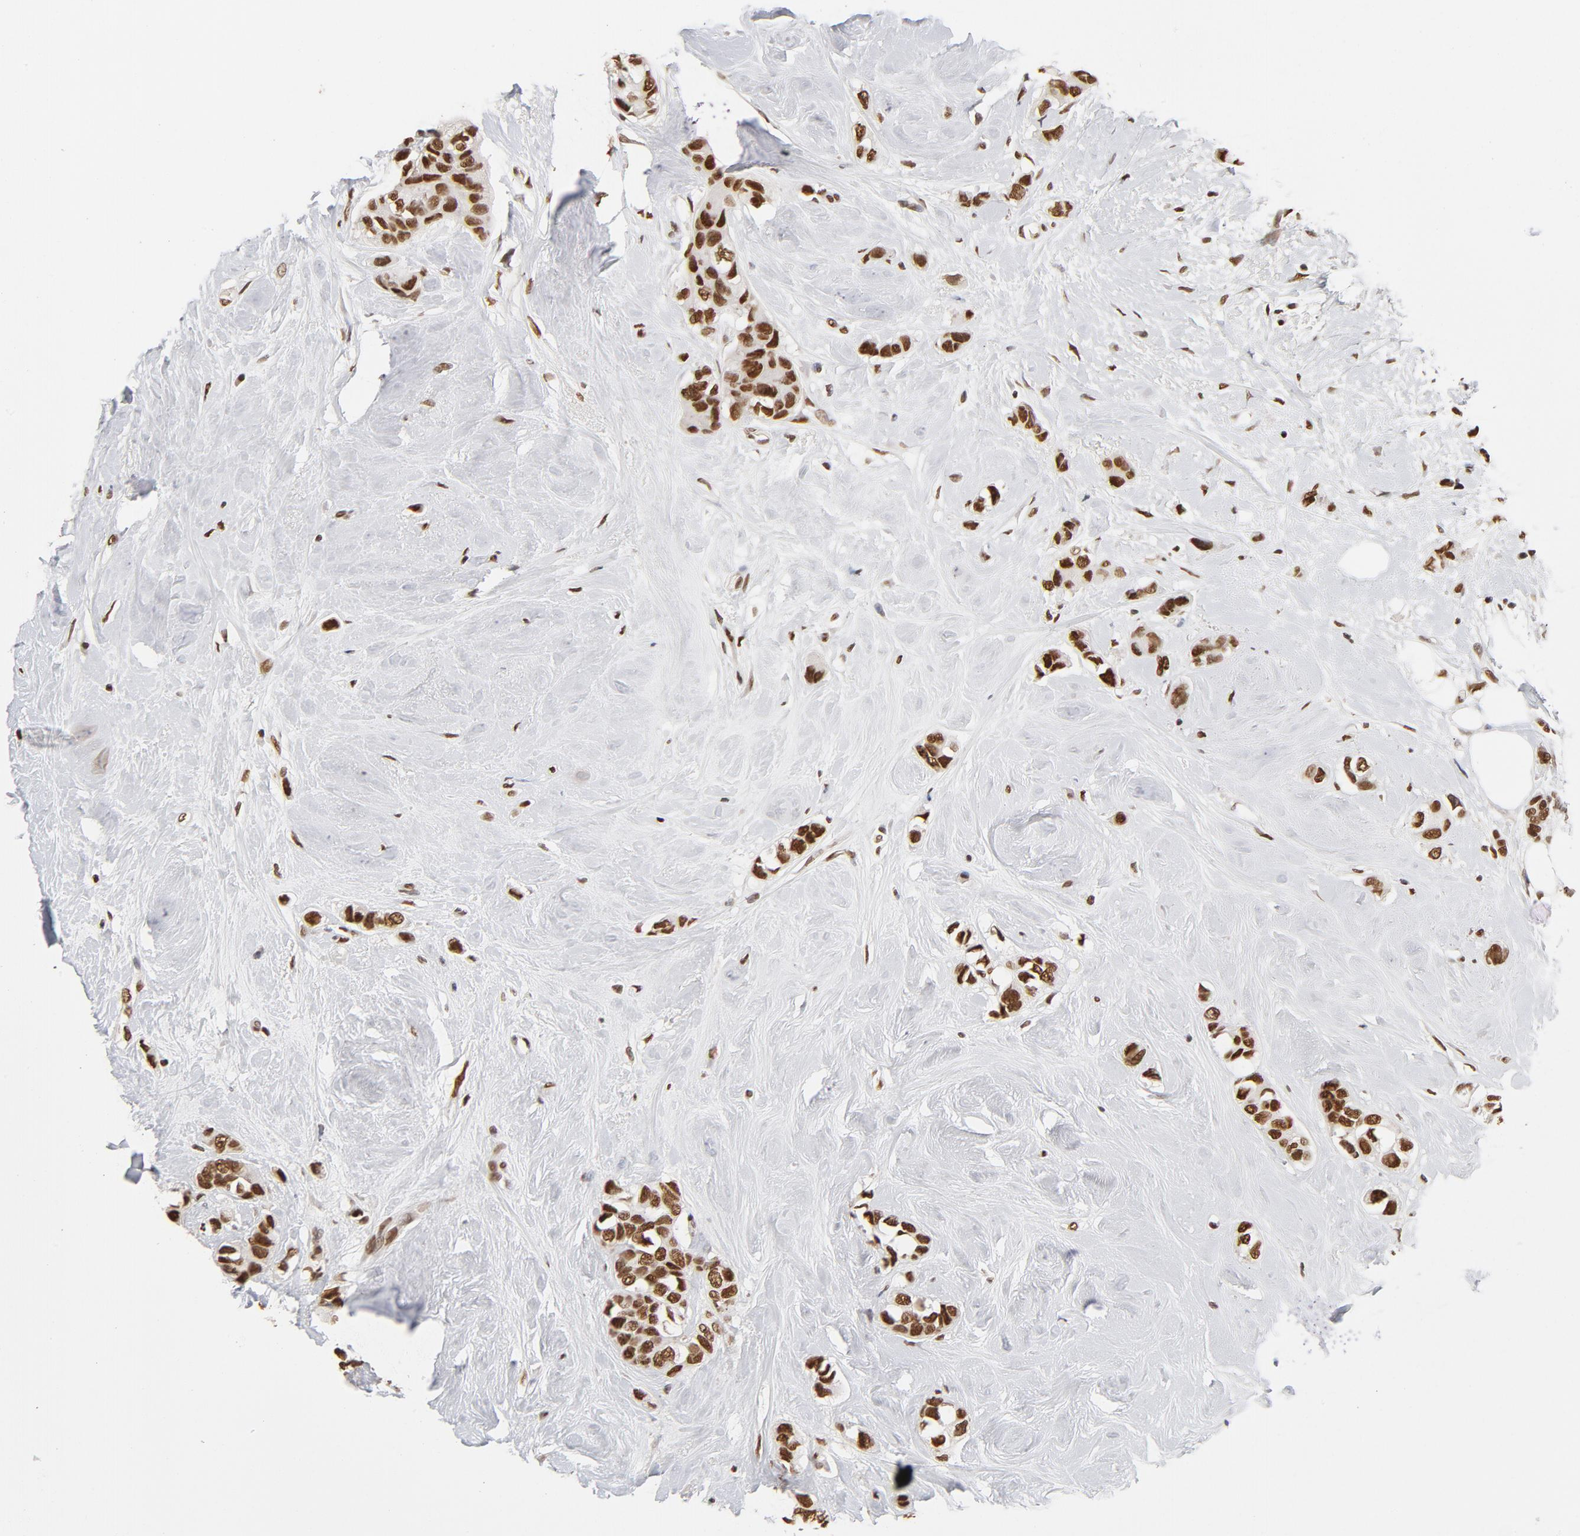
{"staining": {"intensity": "strong", "quantity": ">75%", "location": "nuclear"}, "tissue": "breast cancer", "cell_type": "Tumor cells", "image_type": "cancer", "snomed": [{"axis": "morphology", "description": "Duct carcinoma"}, {"axis": "topography", "description": "Breast"}], "caption": "Immunohistochemistry of human invasive ductal carcinoma (breast) demonstrates high levels of strong nuclear positivity in approximately >75% of tumor cells. The staining is performed using DAB brown chromogen to label protein expression. The nuclei are counter-stained blue using hematoxylin.", "gene": "TP53BP1", "patient": {"sex": "female", "age": 51}}